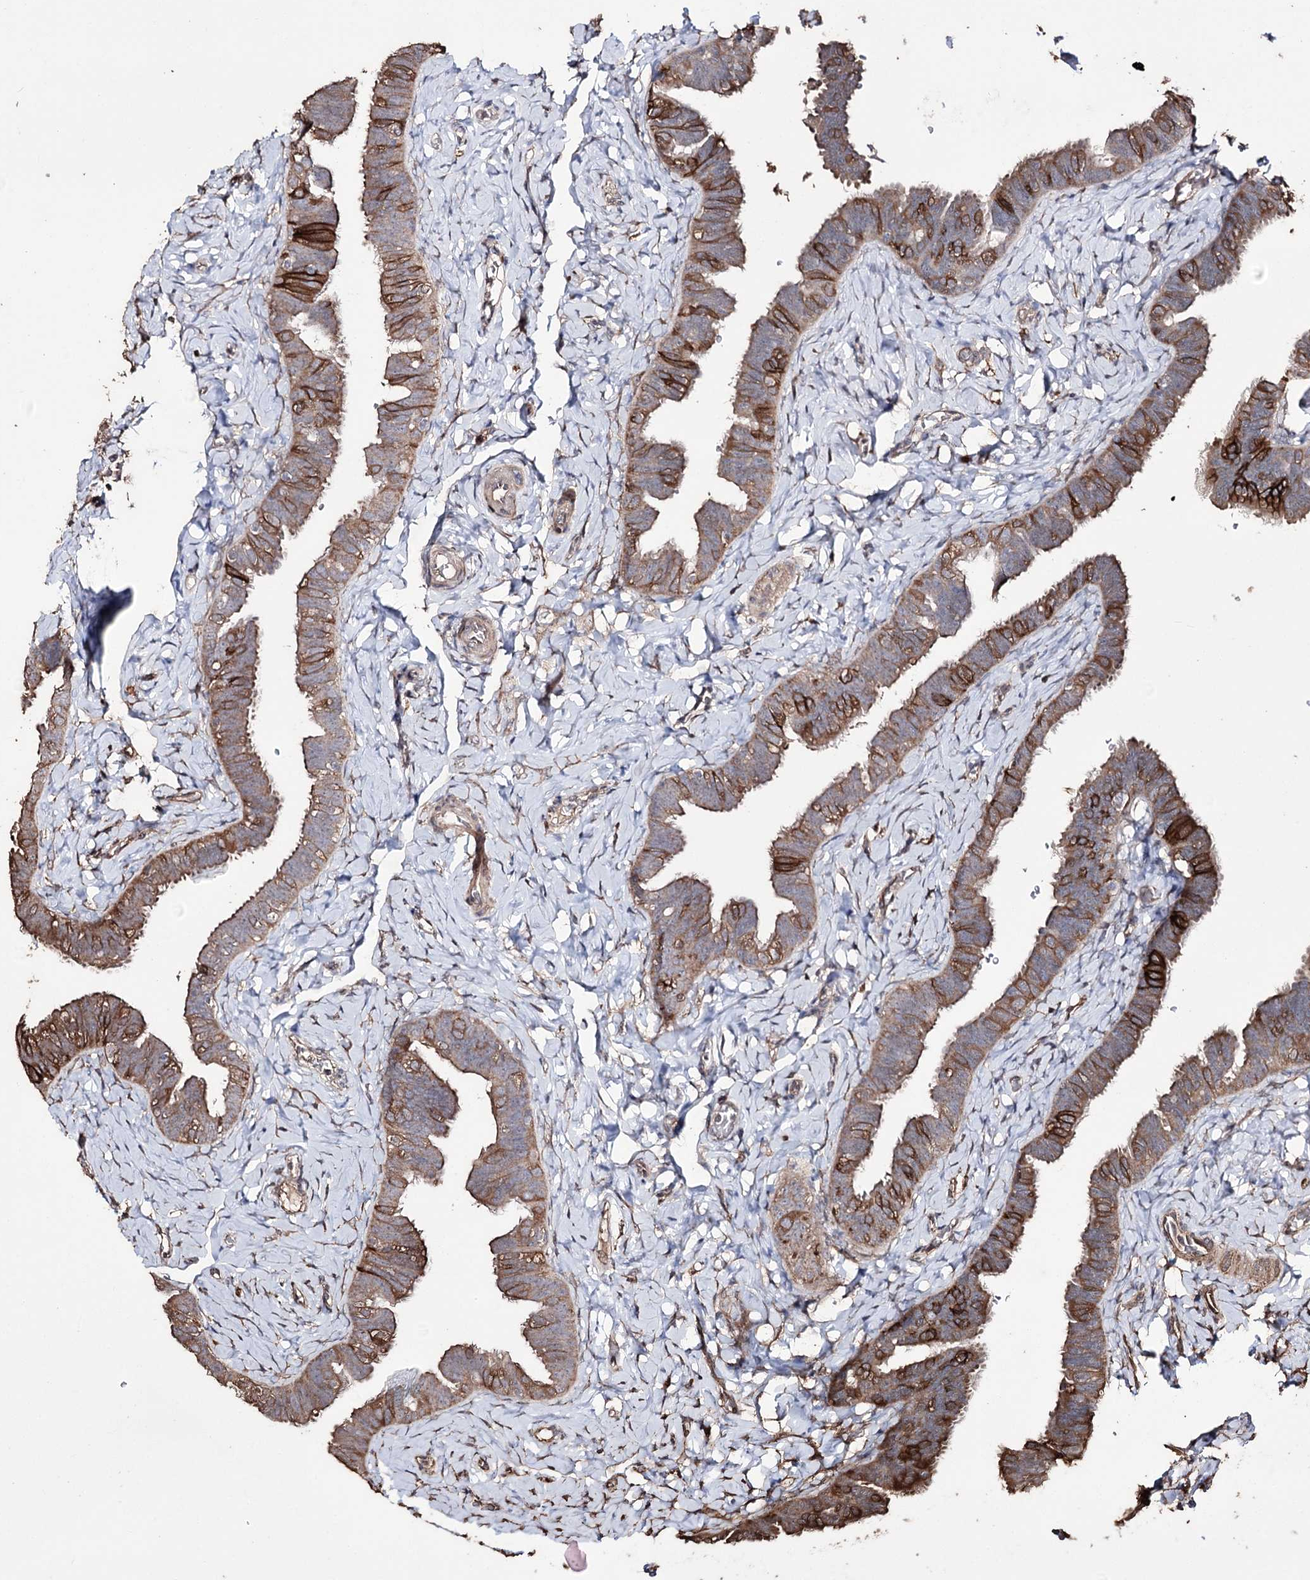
{"staining": {"intensity": "moderate", "quantity": "25%-75%", "location": "cytoplasmic/membranous"}, "tissue": "fallopian tube", "cell_type": "Glandular cells", "image_type": "normal", "snomed": [{"axis": "morphology", "description": "Normal tissue, NOS"}, {"axis": "topography", "description": "Fallopian tube"}], "caption": "The immunohistochemical stain labels moderate cytoplasmic/membranous positivity in glandular cells of benign fallopian tube.", "gene": "ZNF662", "patient": {"sex": "female", "age": 39}}